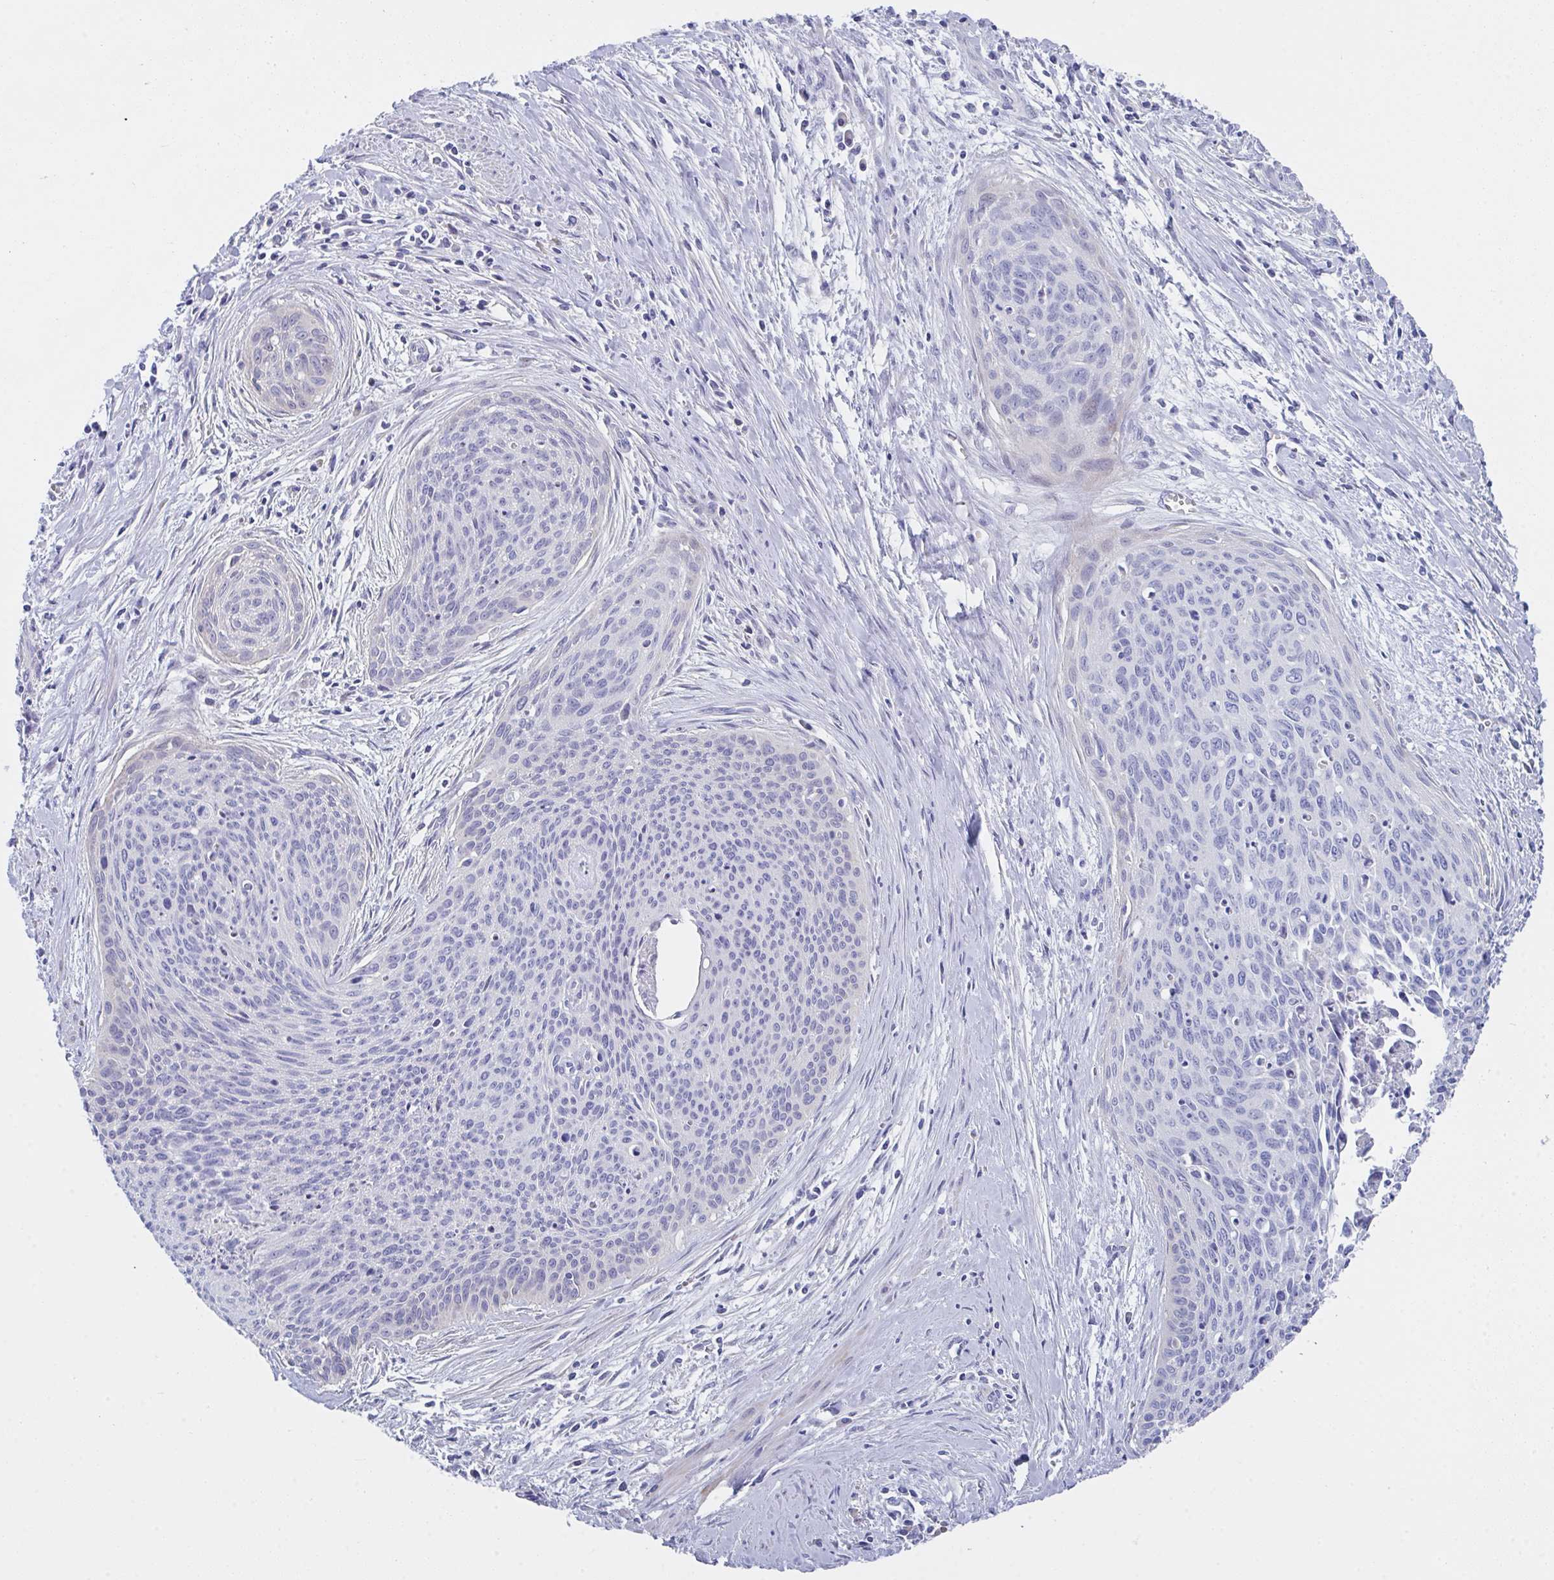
{"staining": {"intensity": "negative", "quantity": "none", "location": "none"}, "tissue": "cervical cancer", "cell_type": "Tumor cells", "image_type": "cancer", "snomed": [{"axis": "morphology", "description": "Squamous cell carcinoma, NOS"}, {"axis": "topography", "description": "Cervix"}], "caption": "The photomicrograph shows no staining of tumor cells in cervical cancer (squamous cell carcinoma). The staining is performed using DAB brown chromogen with nuclei counter-stained in using hematoxylin.", "gene": "FBXO47", "patient": {"sex": "female", "age": 55}}